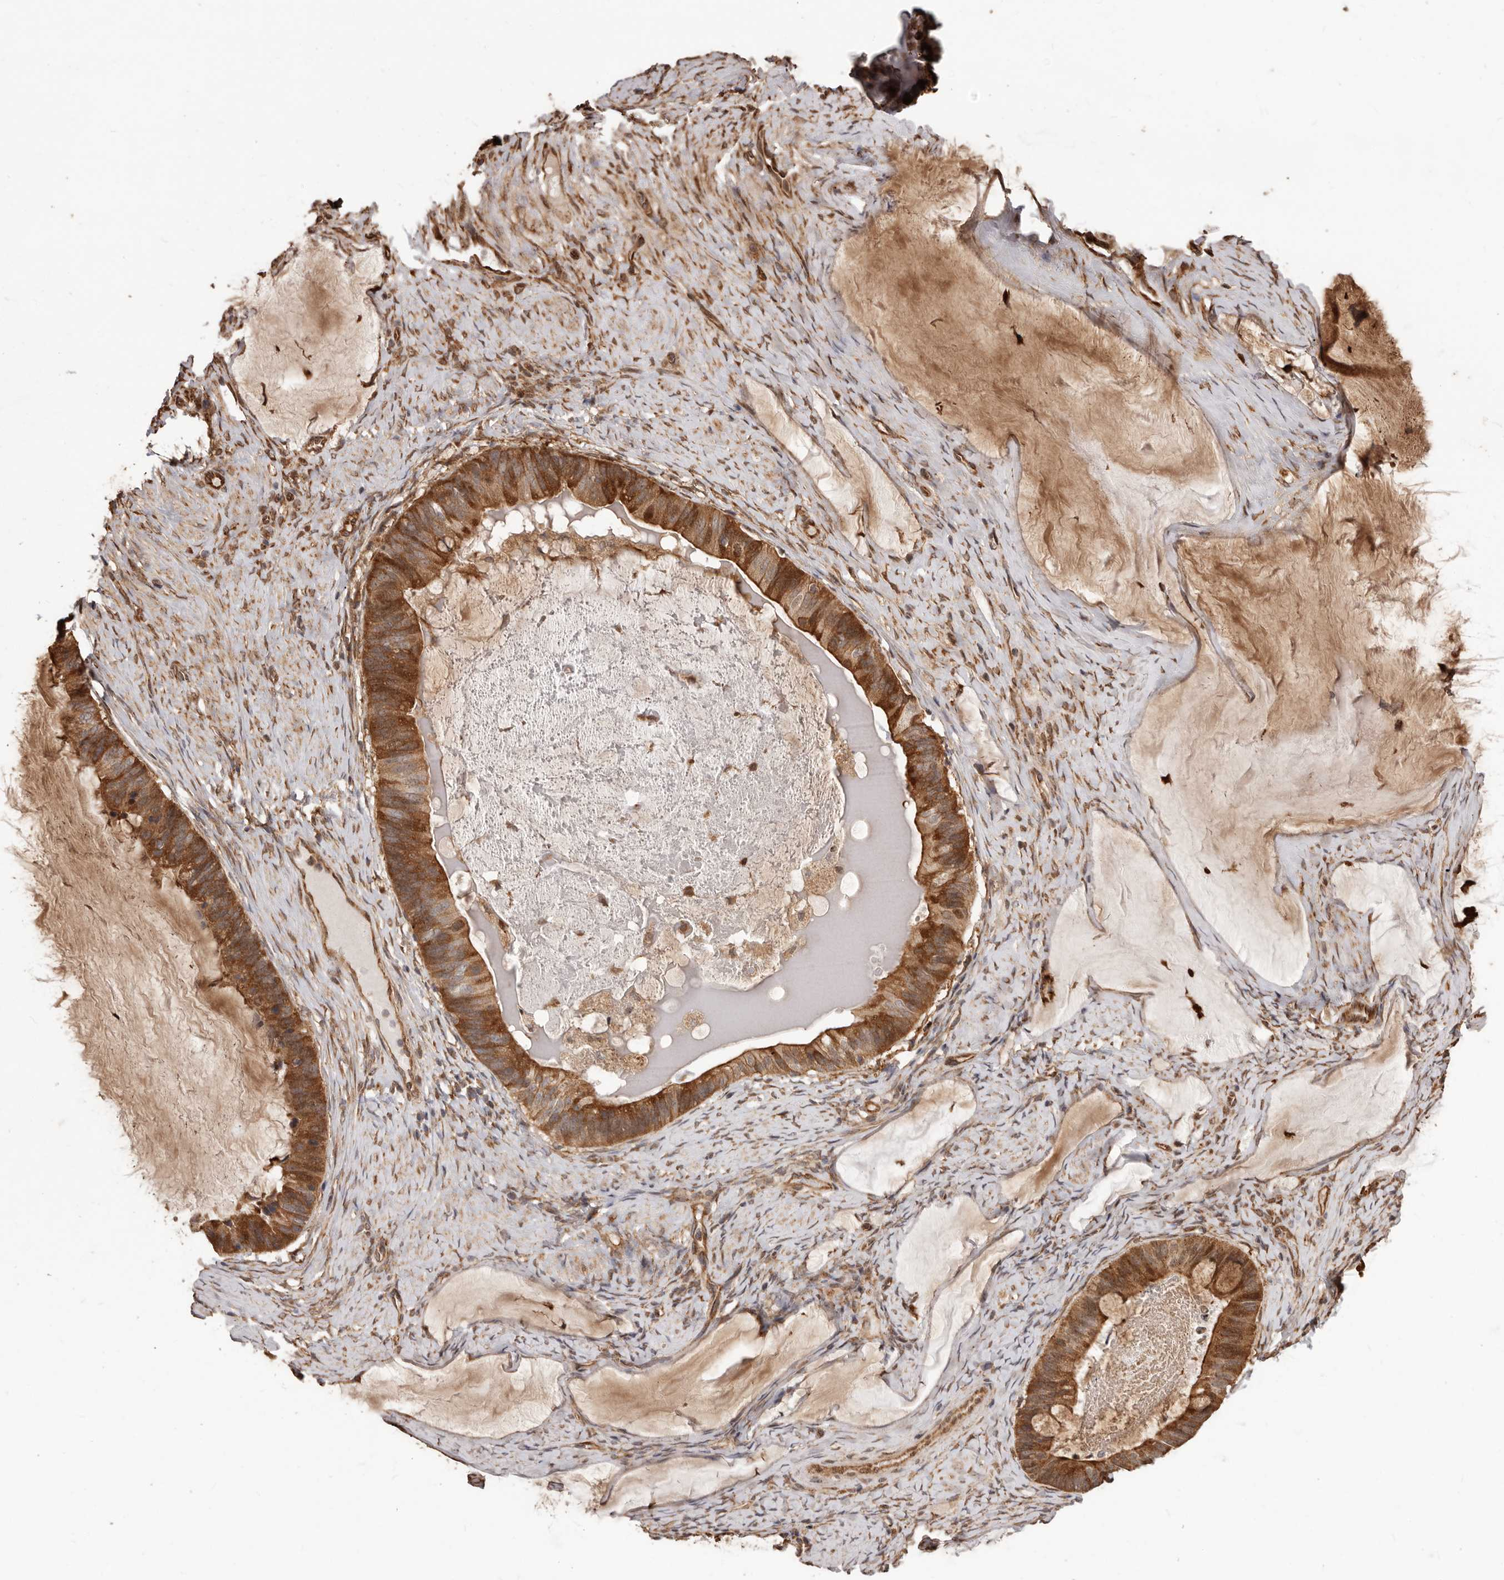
{"staining": {"intensity": "strong", "quantity": ">75%", "location": "cytoplasmic/membranous"}, "tissue": "ovarian cancer", "cell_type": "Tumor cells", "image_type": "cancer", "snomed": [{"axis": "morphology", "description": "Cystadenocarcinoma, mucinous, NOS"}, {"axis": "topography", "description": "Ovary"}], "caption": "DAB immunohistochemical staining of mucinous cystadenocarcinoma (ovarian) reveals strong cytoplasmic/membranous protein positivity in about >75% of tumor cells.", "gene": "MTO1", "patient": {"sex": "female", "age": 61}}